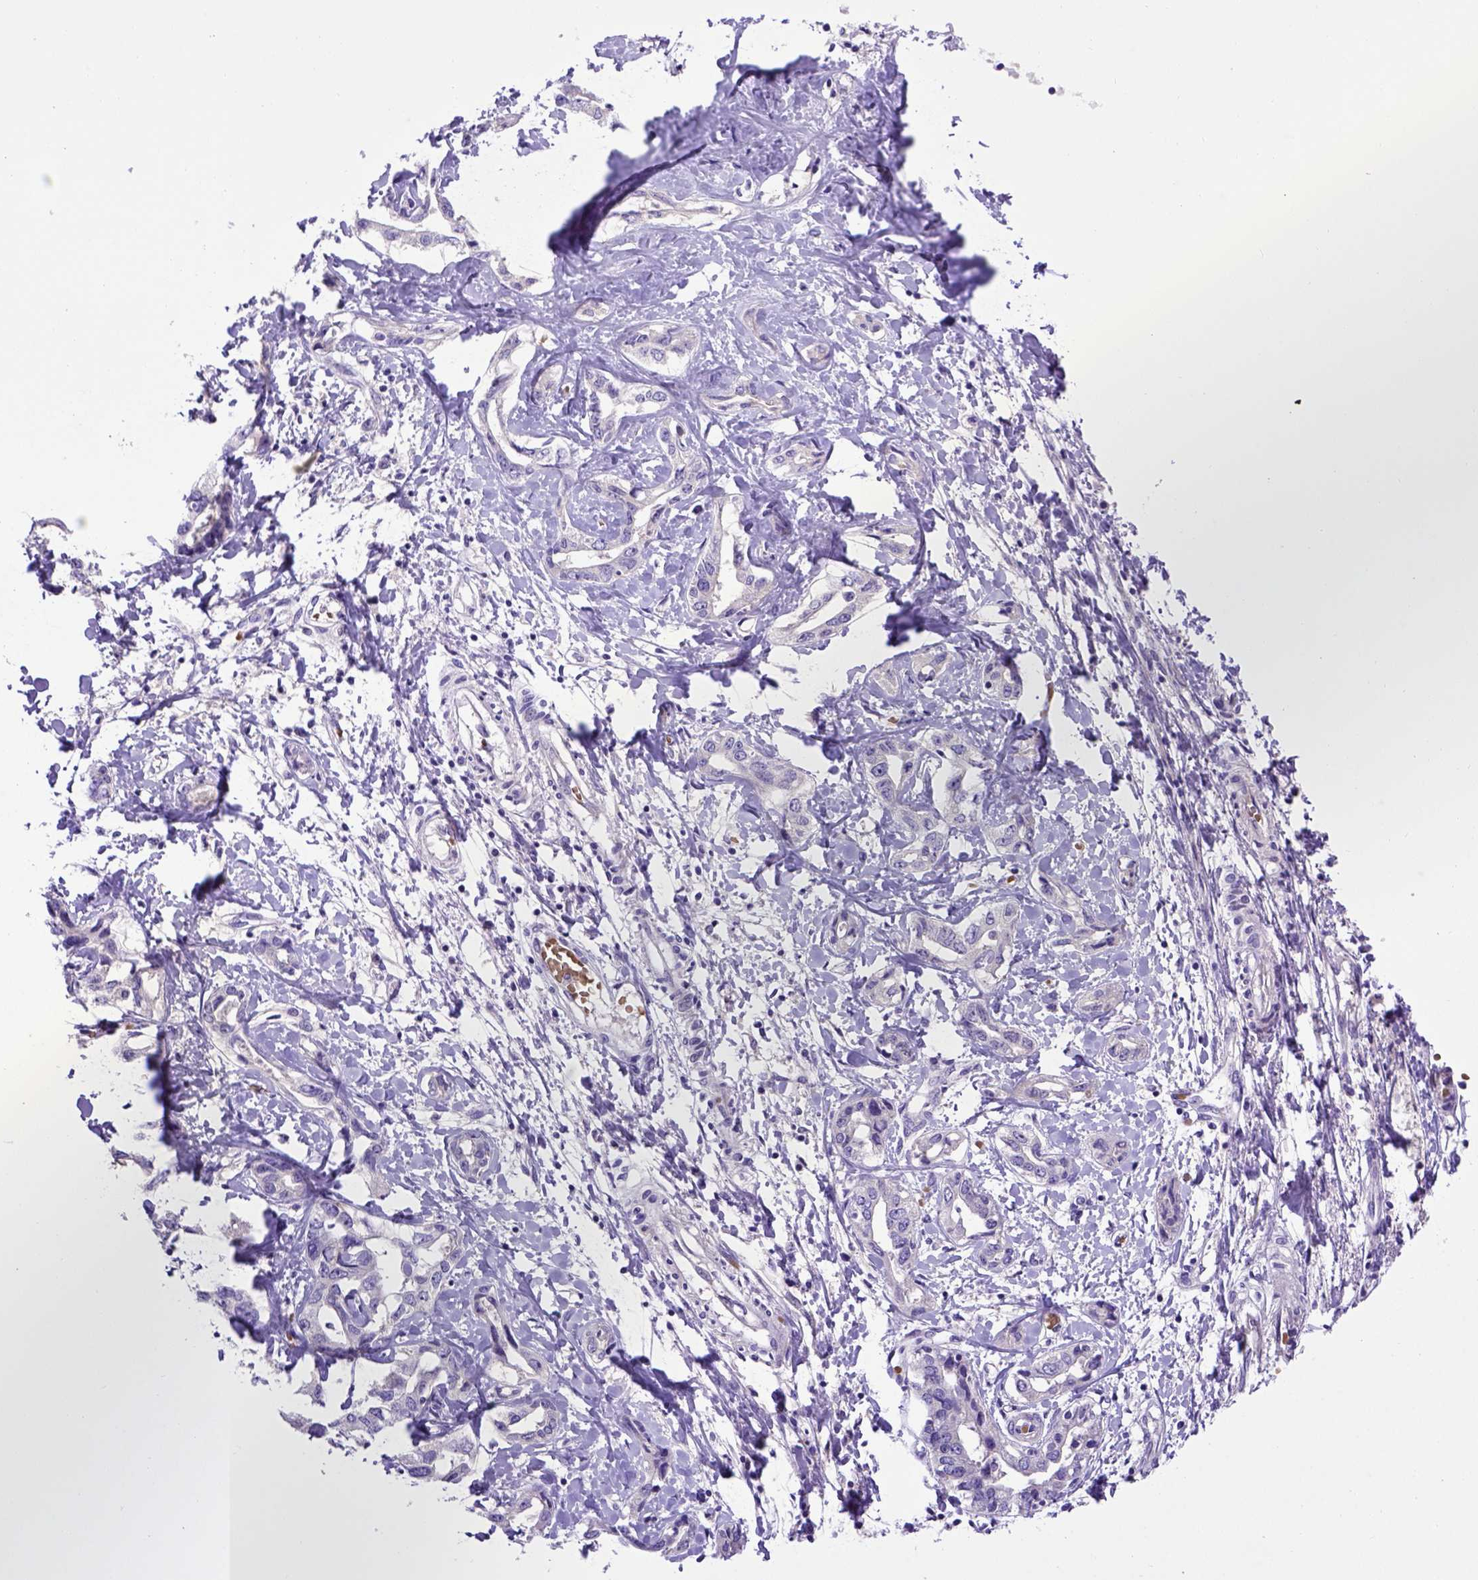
{"staining": {"intensity": "negative", "quantity": "none", "location": "none"}, "tissue": "liver cancer", "cell_type": "Tumor cells", "image_type": "cancer", "snomed": [{"axis": "morphology", "description": "Cholangiocarcinoma"}, {"axis": "topography", "description": "Liver"}], "caption": "This is an immunohistochemistry (IHC) histopathology image of liver cancer. There is no staining in tumor cells.", "gene": "ADAM12", "patient": {"sex": "male", "age": 59}}